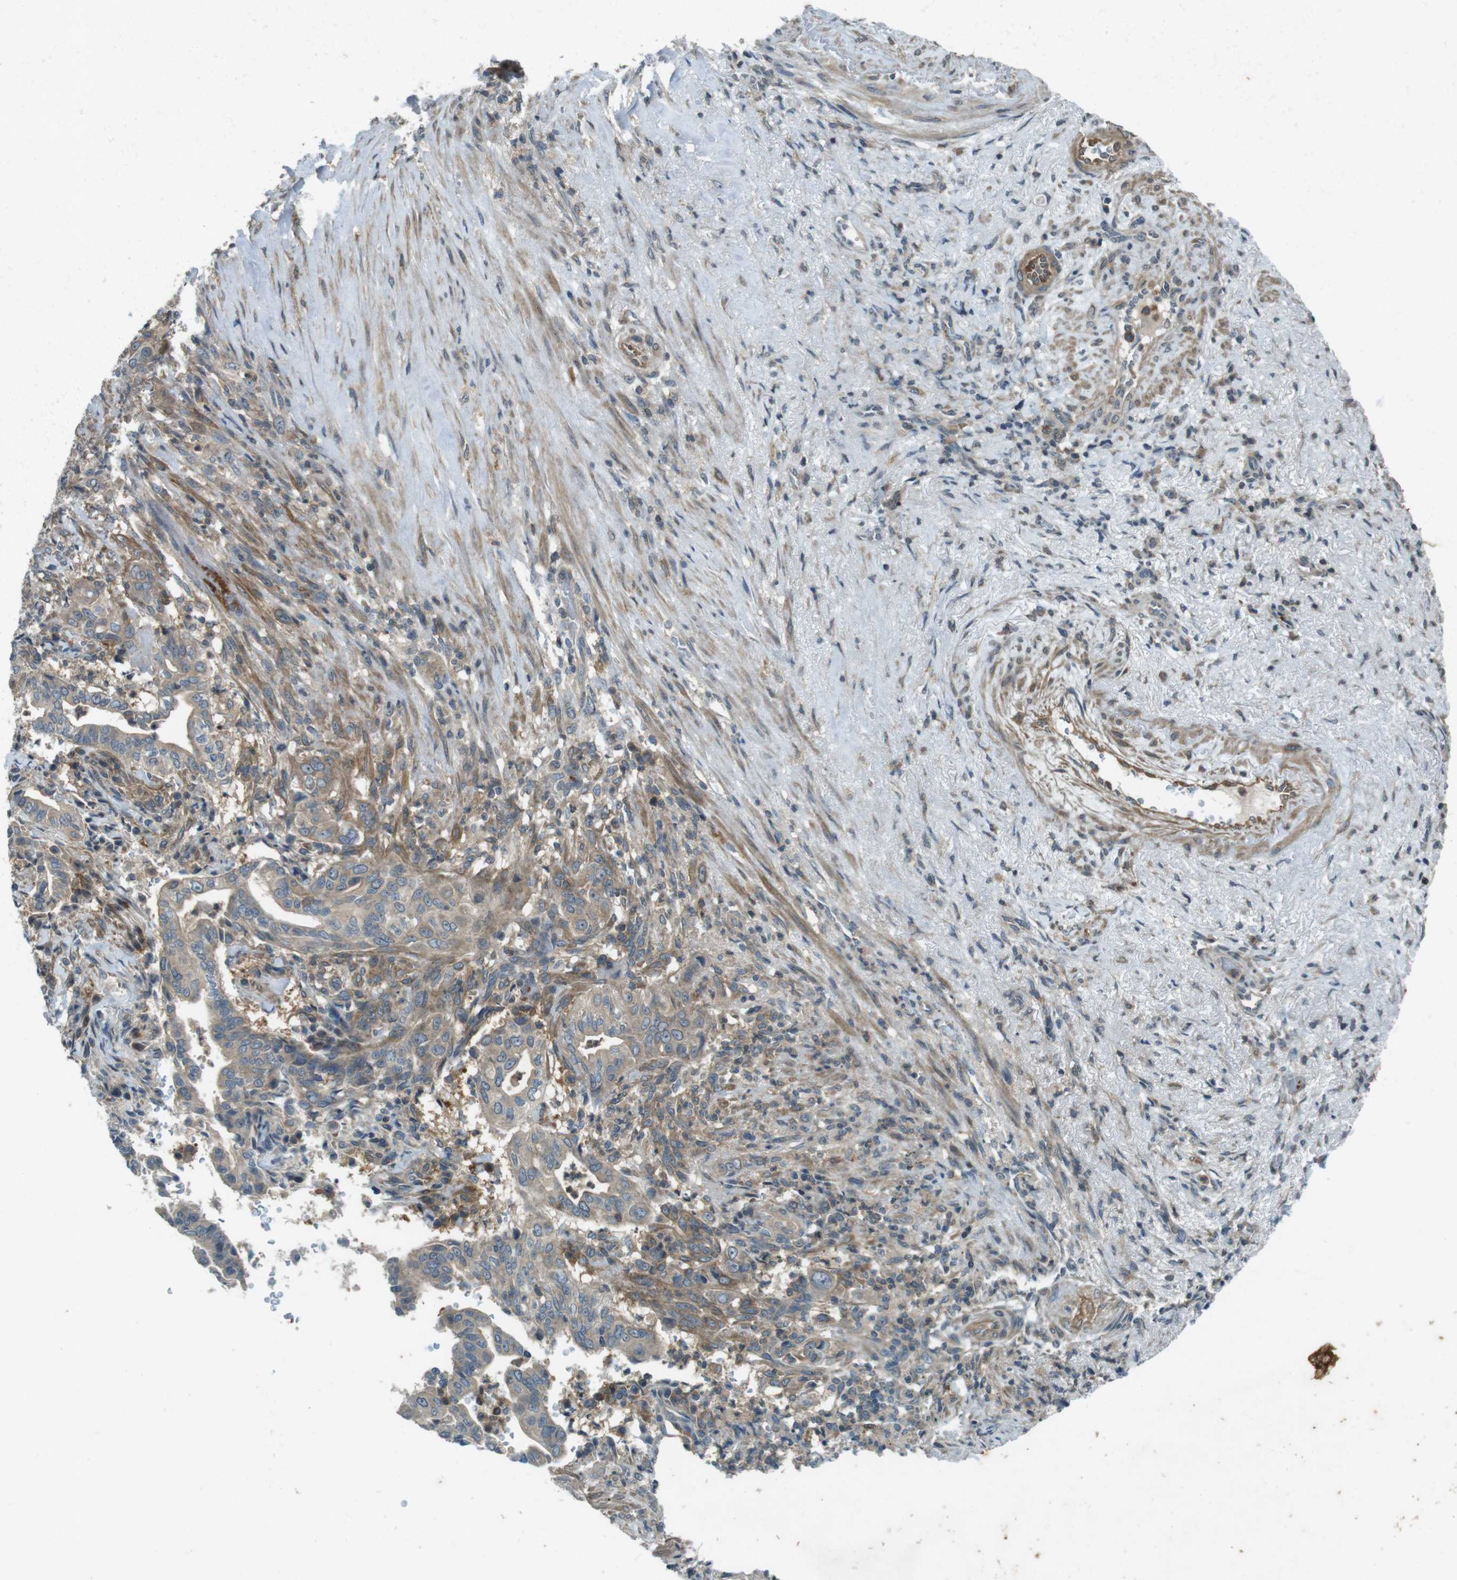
{"staining": {"intensity": "weak", "quantity": ">75%", "location": "cytoplasmic/membranous"}, "tissue": "liver cancer", "cell_type": "Tumor cells", "image_type": "cancer", "snomed": [{"axis": "morphology", "description": "Cholangiocarcinoma"}, {"axis": "topography", "description": "Liver"}], "caption": "Tumor cells show low levels of weak cytoplasmic/membranous positivity in approximately >75% of cells in liver cancer (cholangiocarcinoma).", "gene": "ZYX", "patient": {"sex": "female", "age": 67}}